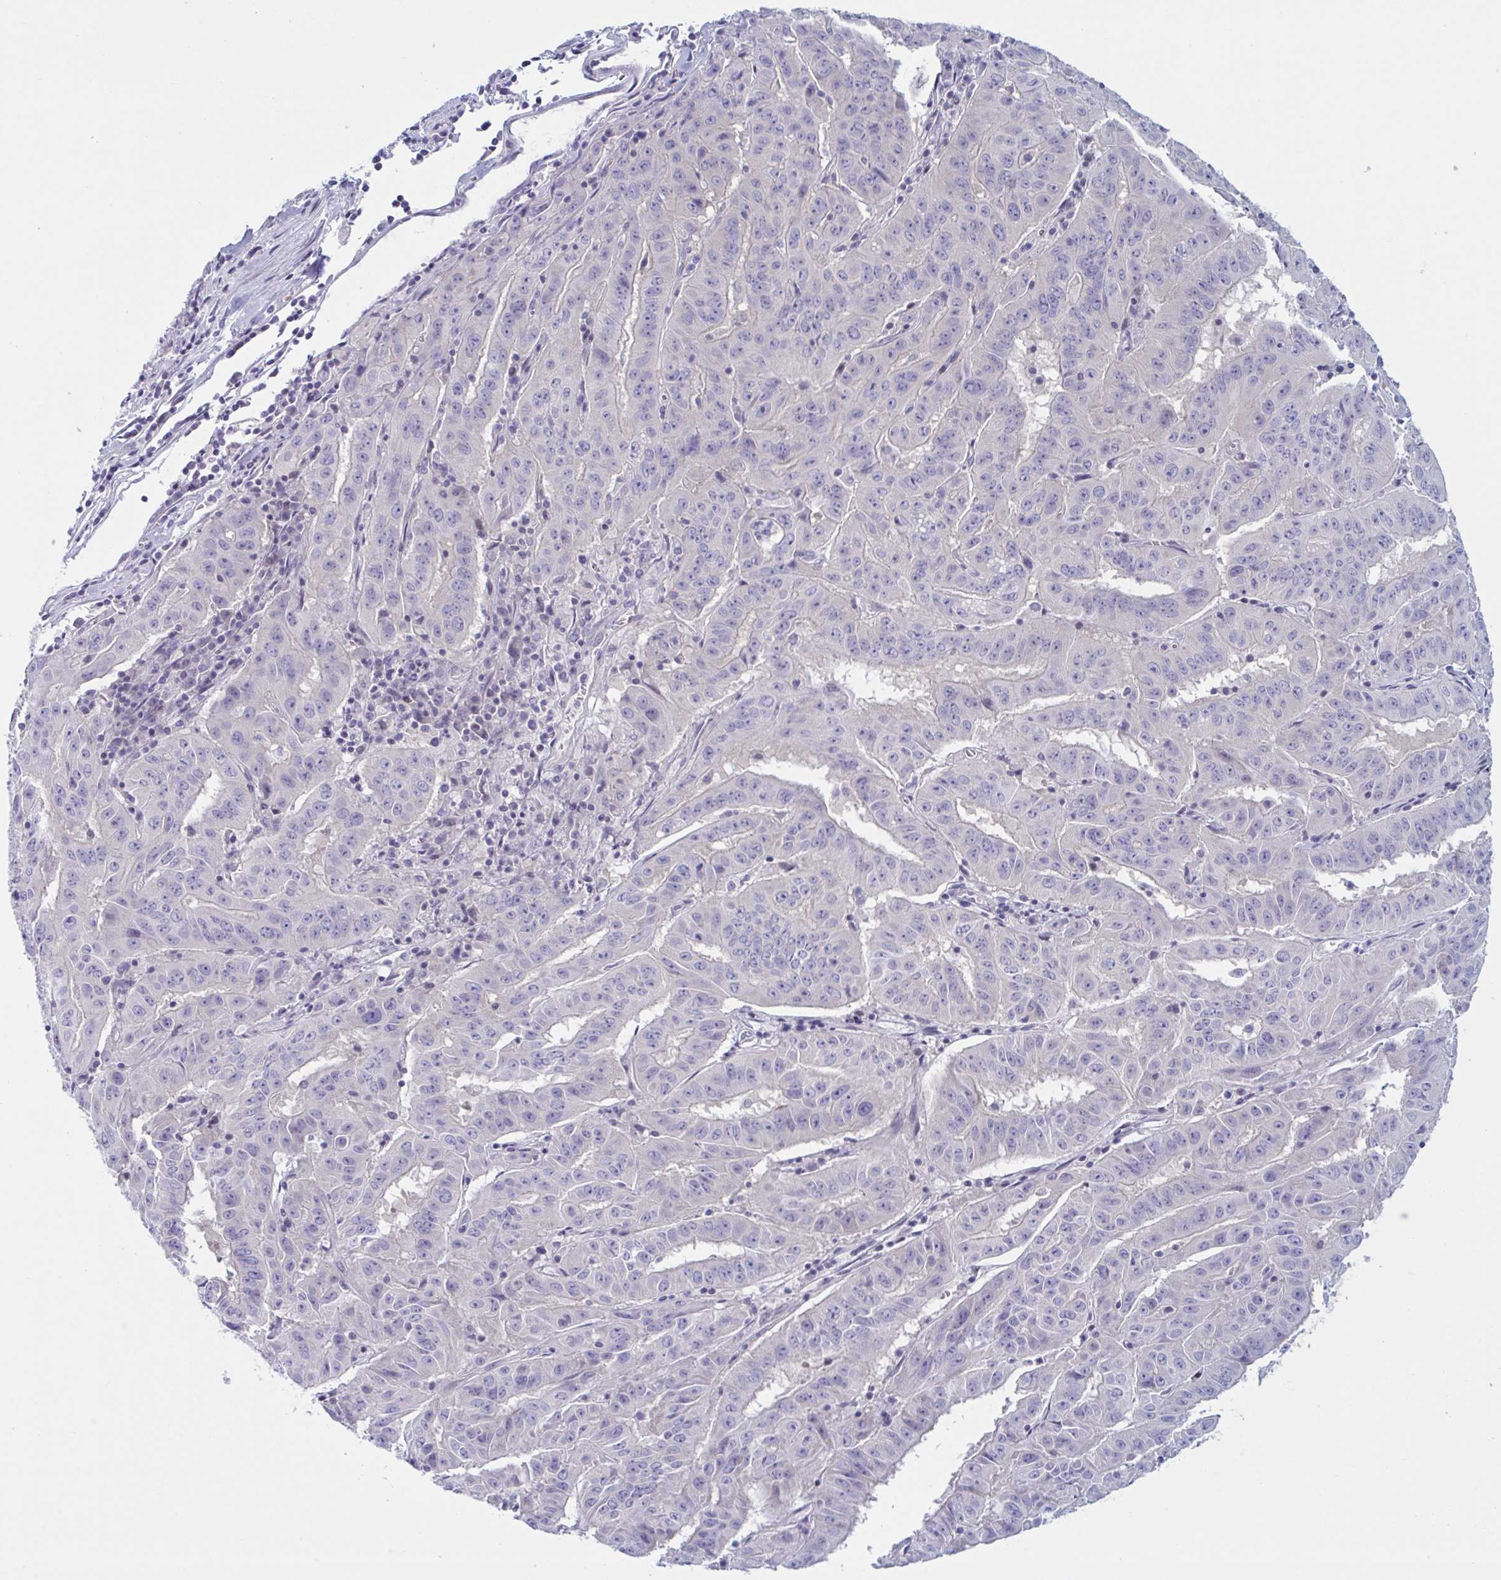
{"staining": {"intensity": "negative", "quantity": "none", "location": "none"}, "tissue": "pancreatic cancer", "cell_type": "Tumor cells", "image_type": "cancer", "snomed": [{"axis": "morphology", "description": "Adenocarcinoma, NOS"}, {"axis": "topography", "description": "Pancreas"}], "caption": "Human pancreatic cancer (adenocarcinoma) stained for a protein using IHC reveals no positivity in tumor cells.", "gene": "NAA30", "patient": {"sex": "male", "age": 63}}